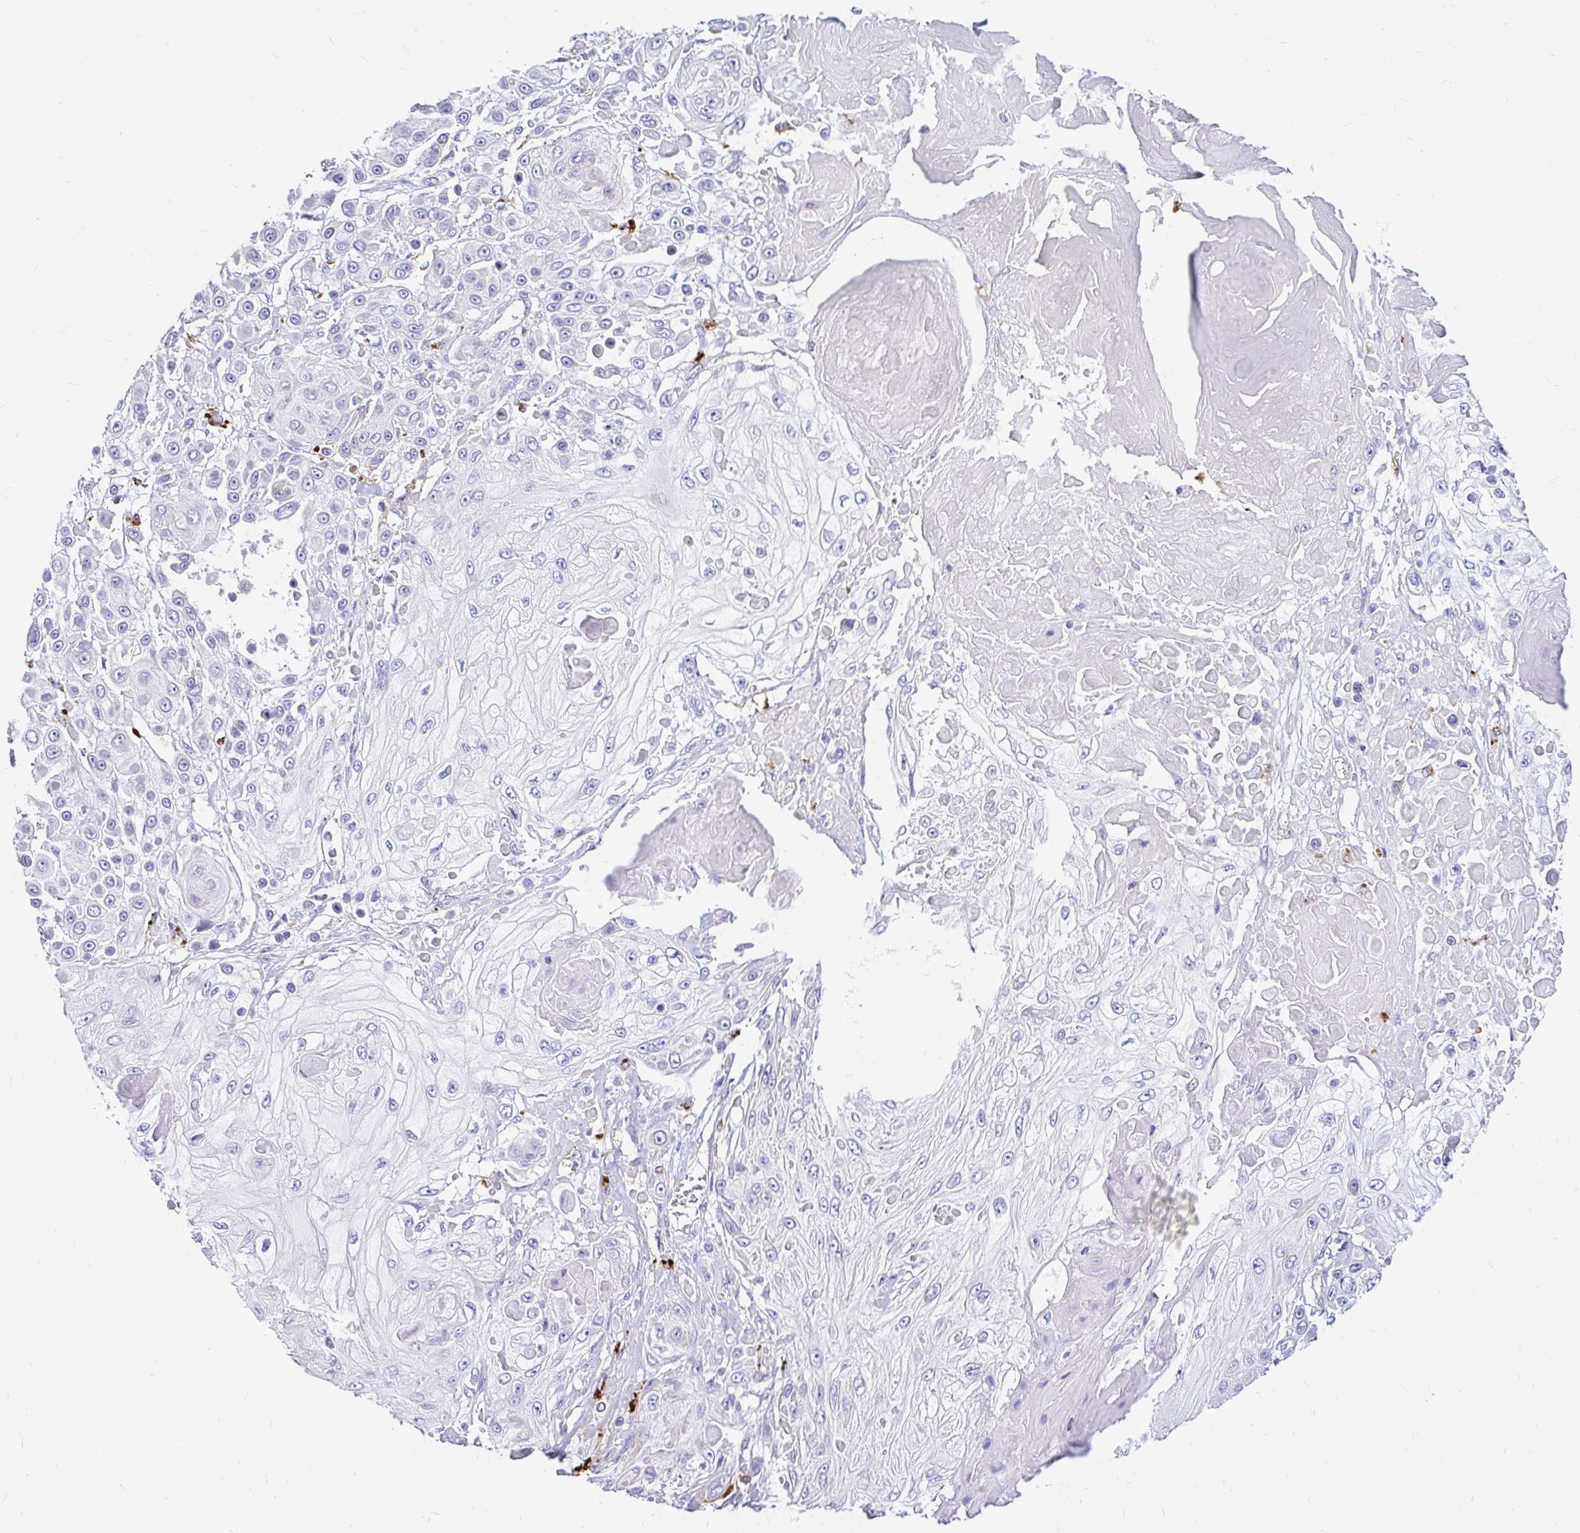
{"staining": {"intensity": "negative", "quantity": "none", "location": "none"}, "tissue": "skin cancer", "cell_type": "Tumor cells", "image_type": "cancer", "snomed": [{"axis": "morphology", "description": "Squamous cell carcinoma, NOS"}, {"axis": "topography", "description": "Skin"}], "caption": "The immunohistochemistry (IHC) image has no significant staining in tumor cells of skin cancer (squamous cell carcinoma) tissue.", "gene": "FUCA1", "patient": {"sex": "male", "age": 67}}